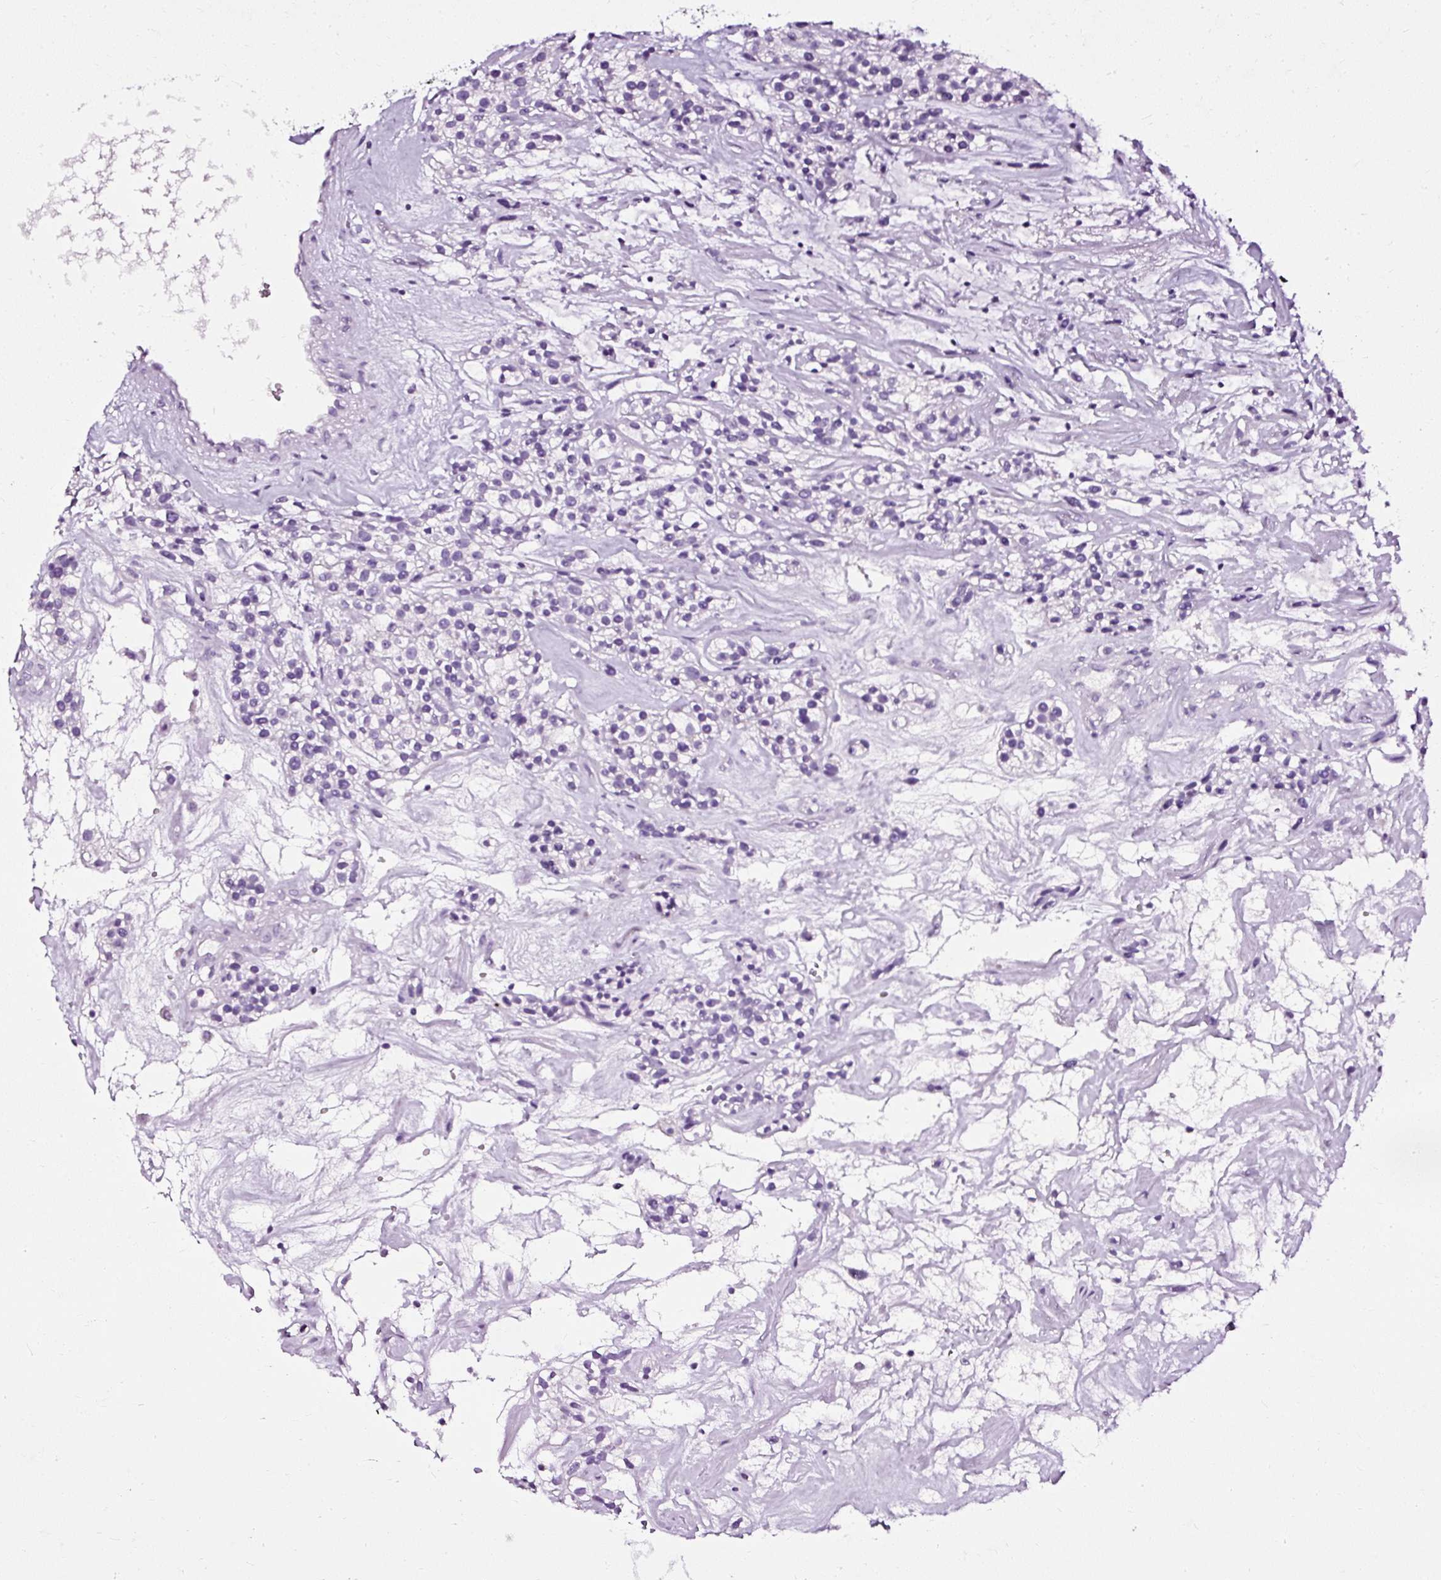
{"staining": {"intensity": "negative", "quantity": "none", "location": "none"}, "tissue": "renal cancer", "cell_type": "Tumor cells", "image_type": "cancer", "snomed": [{"axis": "morphology", "description": "Adenocarcinoma, NOS"}, {"axis": "topography", "description": "Kidney"}], "caption": "Immunohistochemical staining of human renal cancer (adenocarcinoma) exhibits no significant positivity in tumor cells.", "gene": "ATP2A1", "patient": {"sex": "female", "age": 57}}